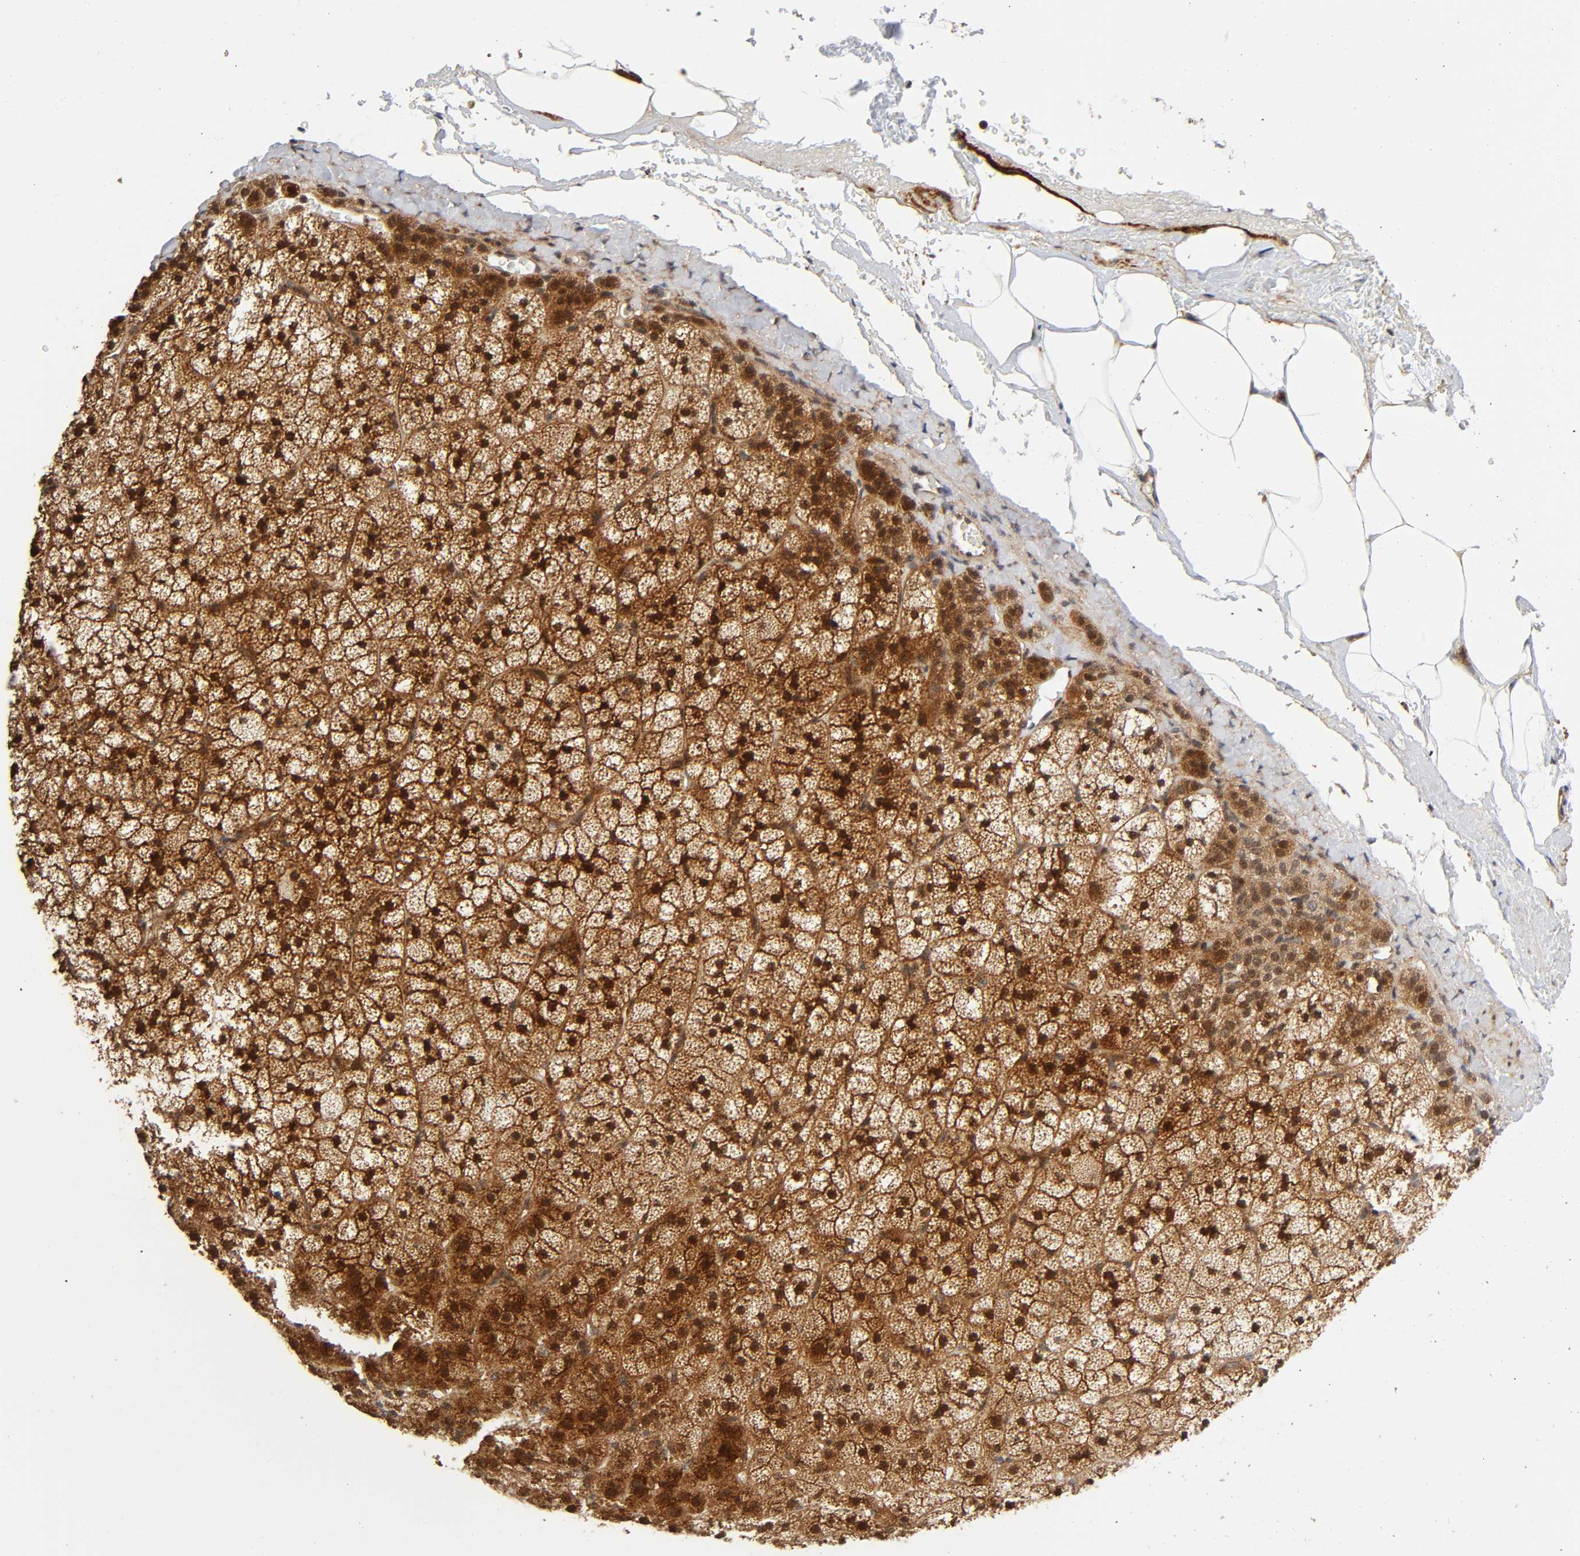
{"staining": {"intensity": "strong", "quantity": ">75%", "location": "cytoplasmic/membranous,nuclear"}, "tissue": "adrenal gland", "cell_type": "Glandular cells", "image_type": "normal", "snomed": [{"axis": "morphology", "description": "Normal tissue, NOS"}, {"axis": "topography", "description": "Adrenal gland"}], "caption": "A high-resolution micrograph shows immunohistochemistry staining of benign adrenal gland, which exhibits strong cytoplasmic/membranous,nuclear expression in about >75% of glandular cells.", "gene": "CASP9", "patient": {"sex": "male", "age": 35}}